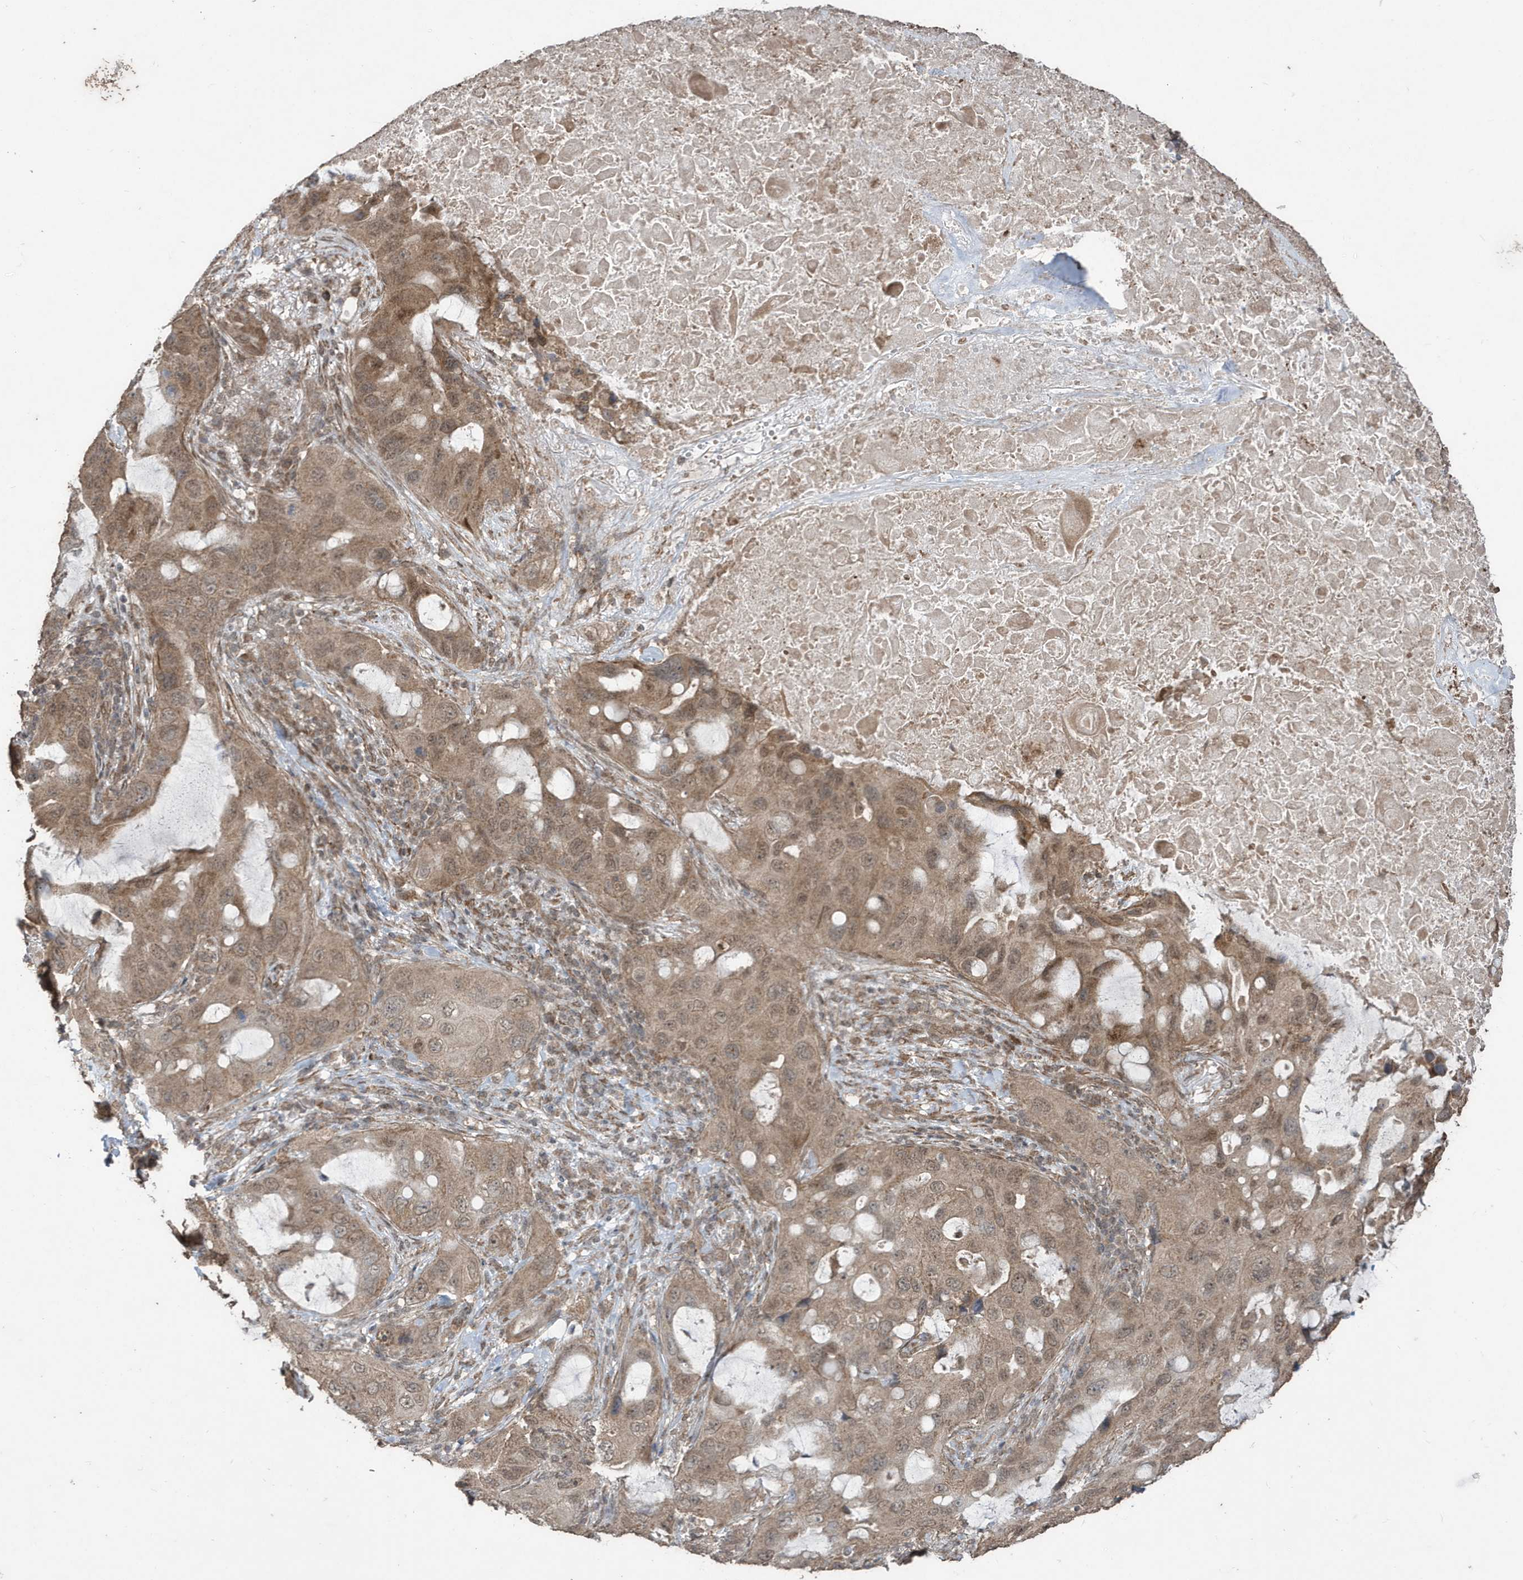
{"staining": {"intensity": "moderate", "quantity": ">75%", "location": "cytoplasmic/membranous,nuclear"}, "tissue": "lung cancer", "cell_type": "Tumor cells", "image_type": "cancer", "snomed": [{"axis": "morphology", "description": "Squamous cell carcinoma, NOS"}, {"axis": "topography", "description": "Lung"}], "caption": "Brown immunohistochemical staining in lung squamous cell carcinoma displays moderate cytoplasmic/membranous and nuclear staining in about >75% of tumor cells.", "gene": "PAXBP1", "patient": {"sex": "female", "age": 73}}